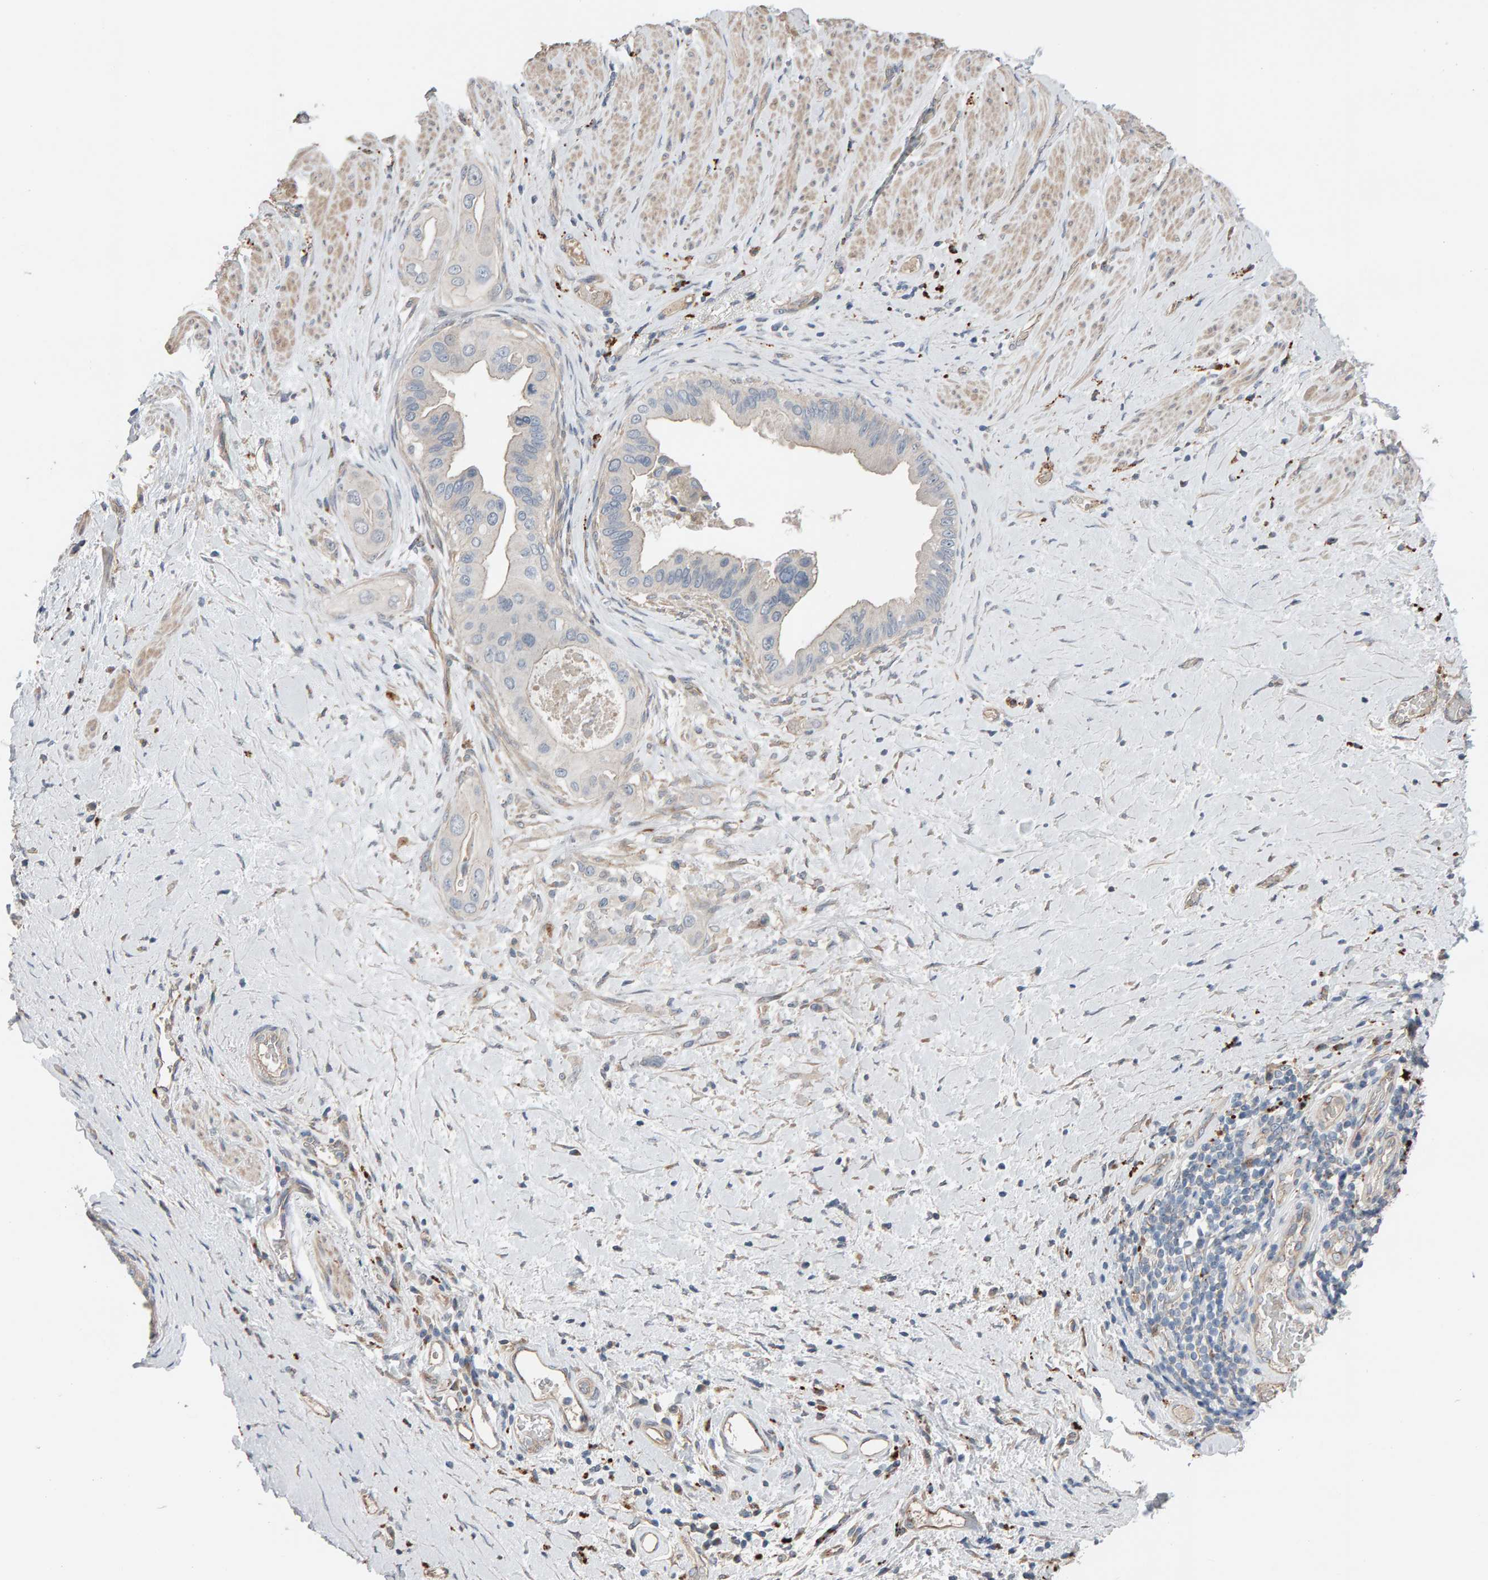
{"staining": {"intensity": "negative", "quantity": "none", "location": "none"}, "tissue": "pancreatic cancer", "cell_type": "Tumor cells", "image_type": "cancer", "snomed": [{"axis": "morphology", "description": "Adenocarcinoma, NOS"}, {"axis": "topography", "description": "Pancreas"}], "caption": "A histopathology image of pancreatic cancer (adenocarcinoma) stained for a protein demonstrates no brown staining in tumor cells.", "gene": "IPPK", "patient": {"sex": "female", "age": 56}}